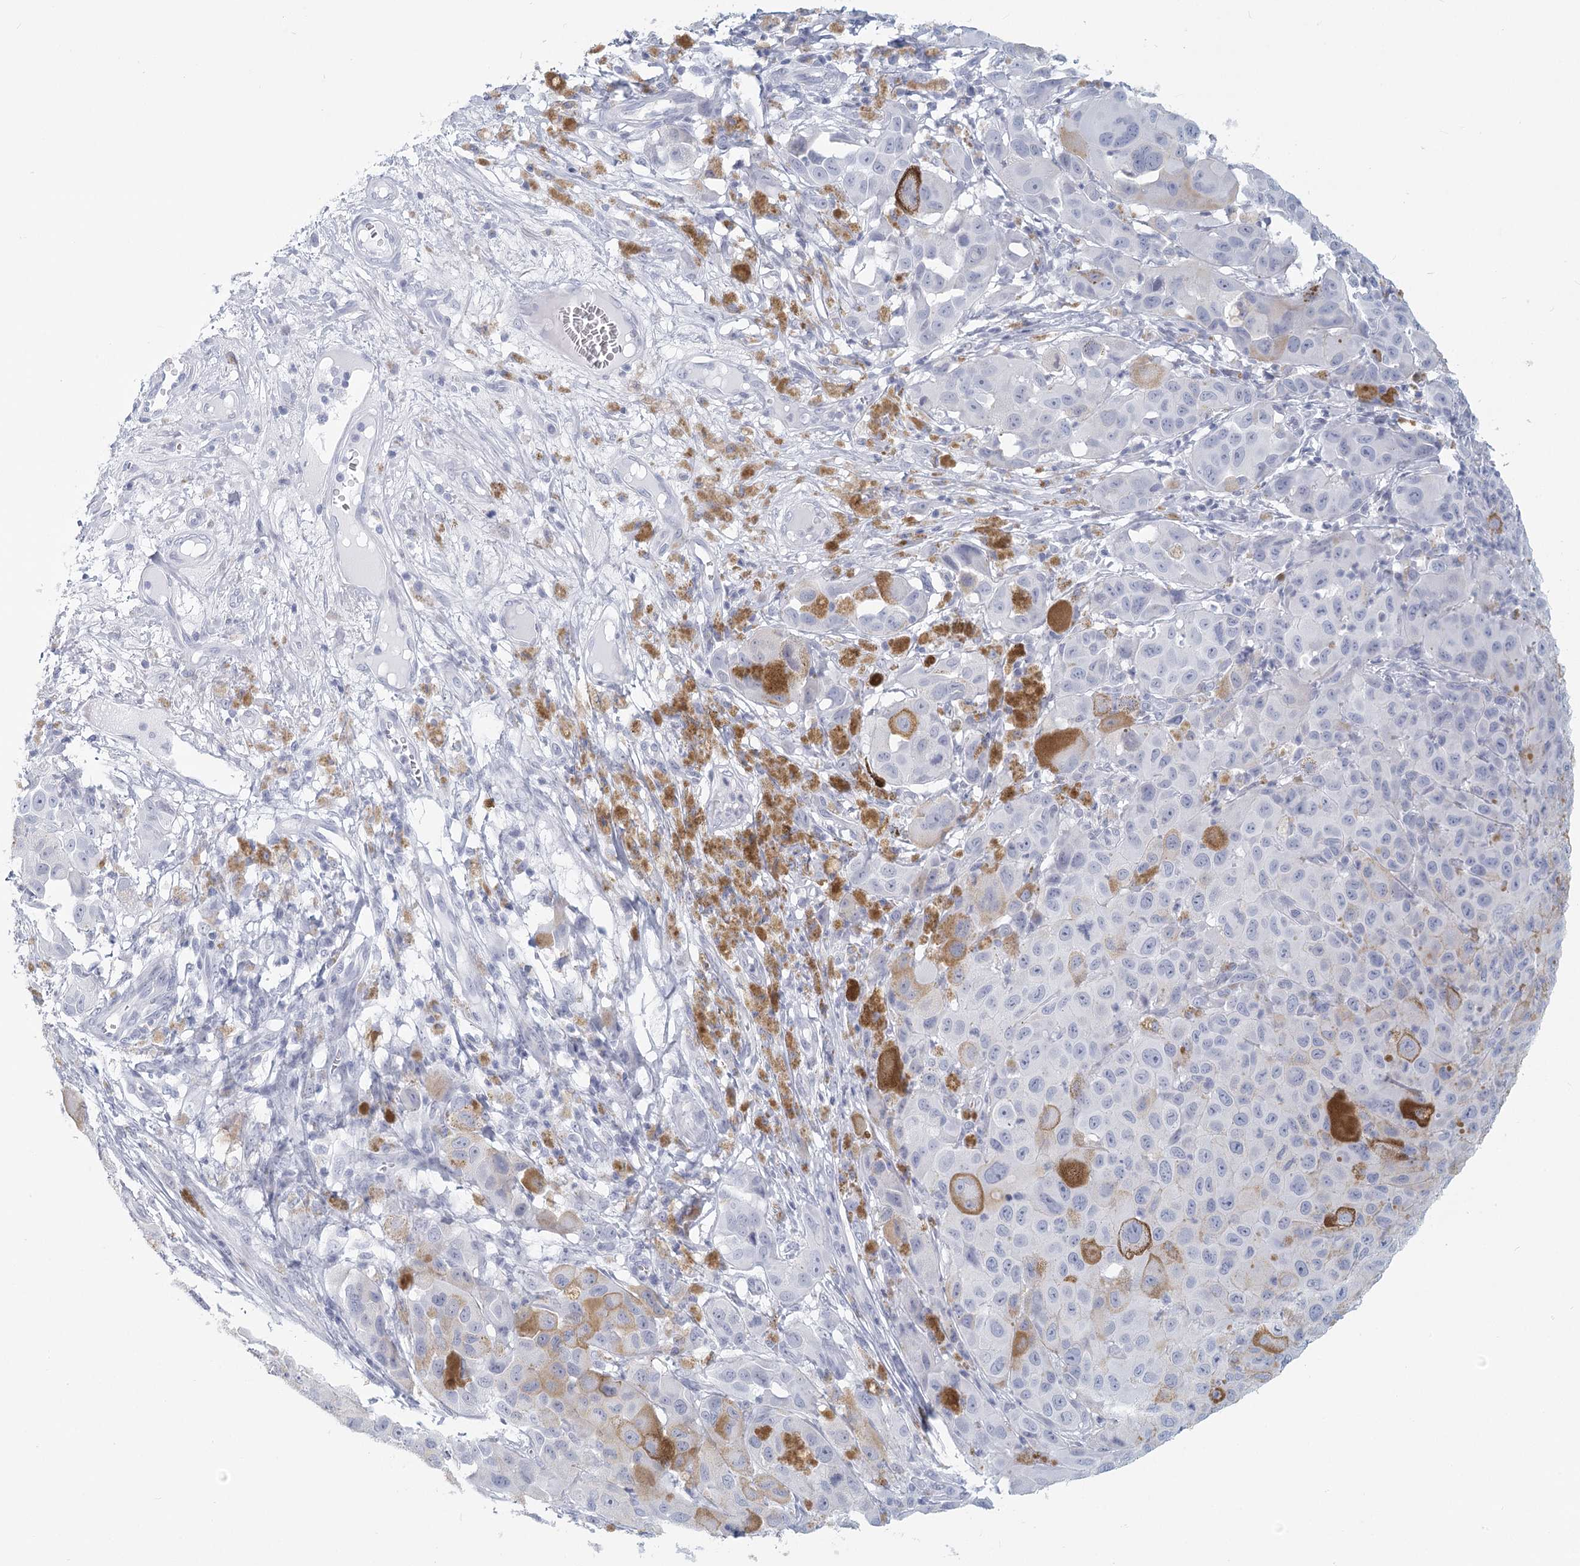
{"staining": {"intensity": "negative", "quantity": "none", "location": "none"}, "tissue": "melanoma", "cell_type": "Tumor cells", "image_type": "cancer", "snomed": [{"axis": "morphology", "description": "Malignant melanoma, NOS"}, {"axis": "topography", "description": "Skin"}], "caption": "This is an immunohistochemistry (IHC) histopathology image of human malignant melanoma. There is no expression in tumor cells.", "gene": "WNT8B", "patient": {"sex": "male", "age": 96}}